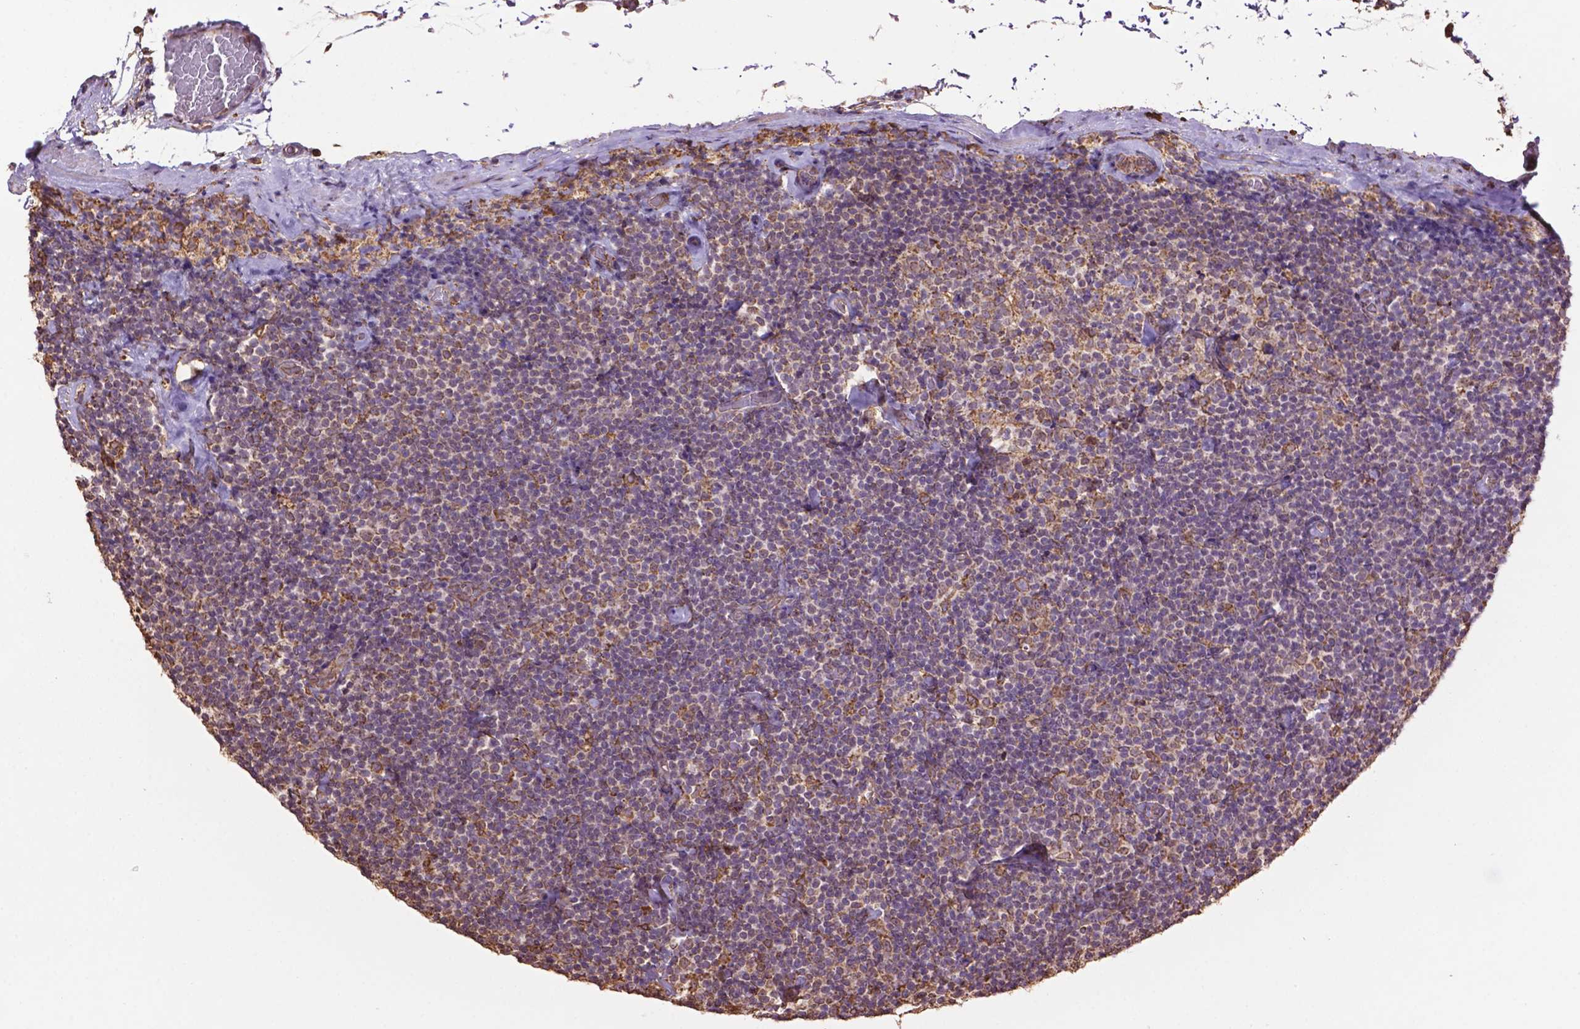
{"staining": {"intensity": "weak", "quantity": "<25%", "location": "cytoplasmic/membranous"}, "tissue": "lymphoma", "cell_type": "Tumor cells", "image_type": "cancer", "snomed": [{"axis": "morphology", "description": "Malignant lymphoma, non-Hodgkin's type, Low grade"}, {"axis": "topography", "description": "Lymph node"}], "caption": "The image displays no significant expression in tumor cells of low-grade malignant lymphoma, non-Hodgkin's type.", "gene": "PPP2R5E", "patient": {"sex": "male", "age": 81}}